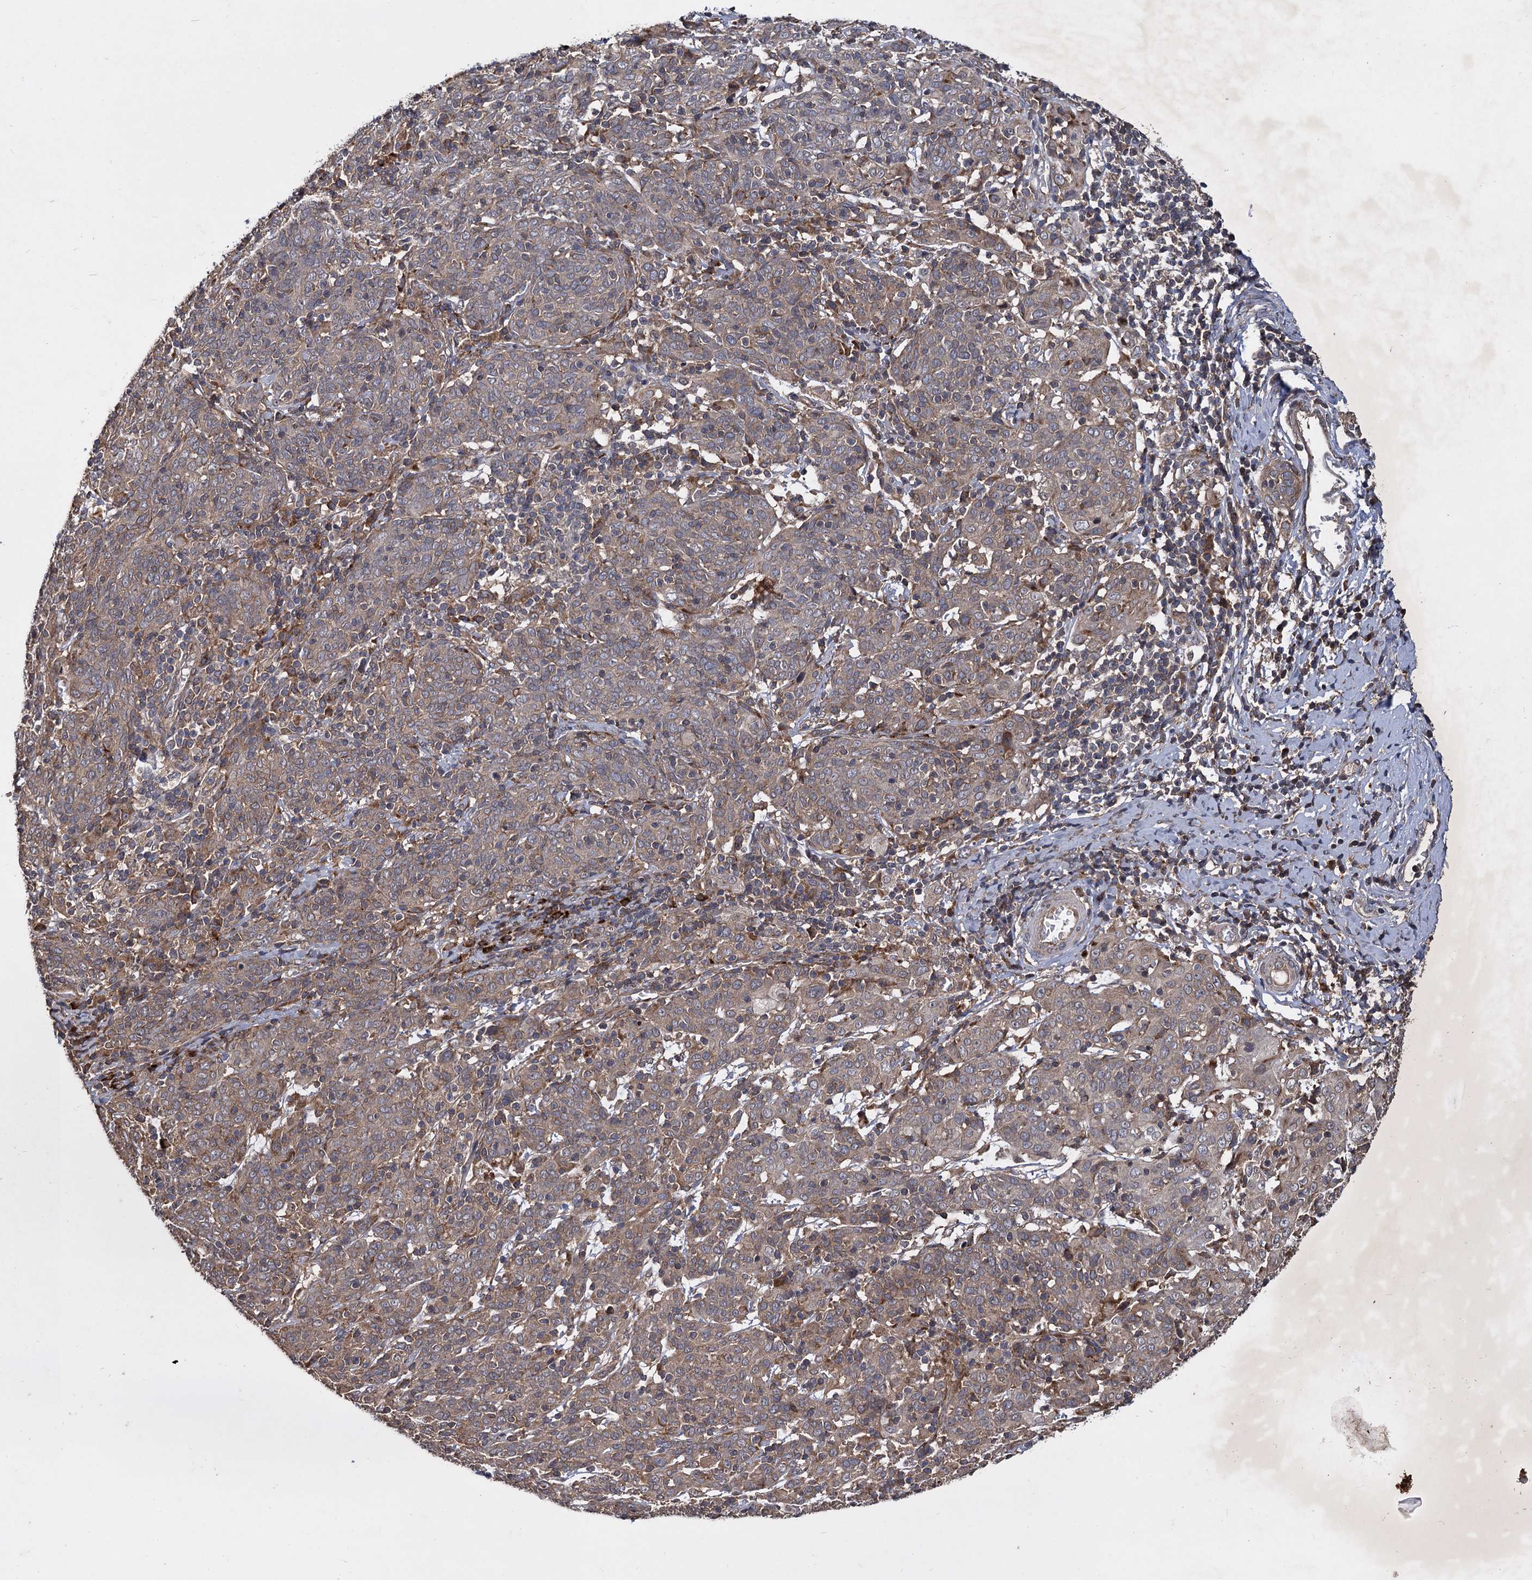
{"staining": {"intensity": "weak", "quantity": "25%-75%", "location": "cytoplasmic/membranous"}, "tissue": "cervical cancer", "cell_type": "Tumor cells", "image_type": "cancer", "snomed": [{"axis": "morphology", "description": "Squamous cell carcinoma, NOS"}, {"axis": "topography", "description": "Cervix"}], "caption": "Protein staining exhibits weak cytoplasmic/membranous positivity in approximately 25%-75% of tumor cells in cervical cancer.", "gene": "INPPL1", "patient": {"sex": "female", "age": 67}}